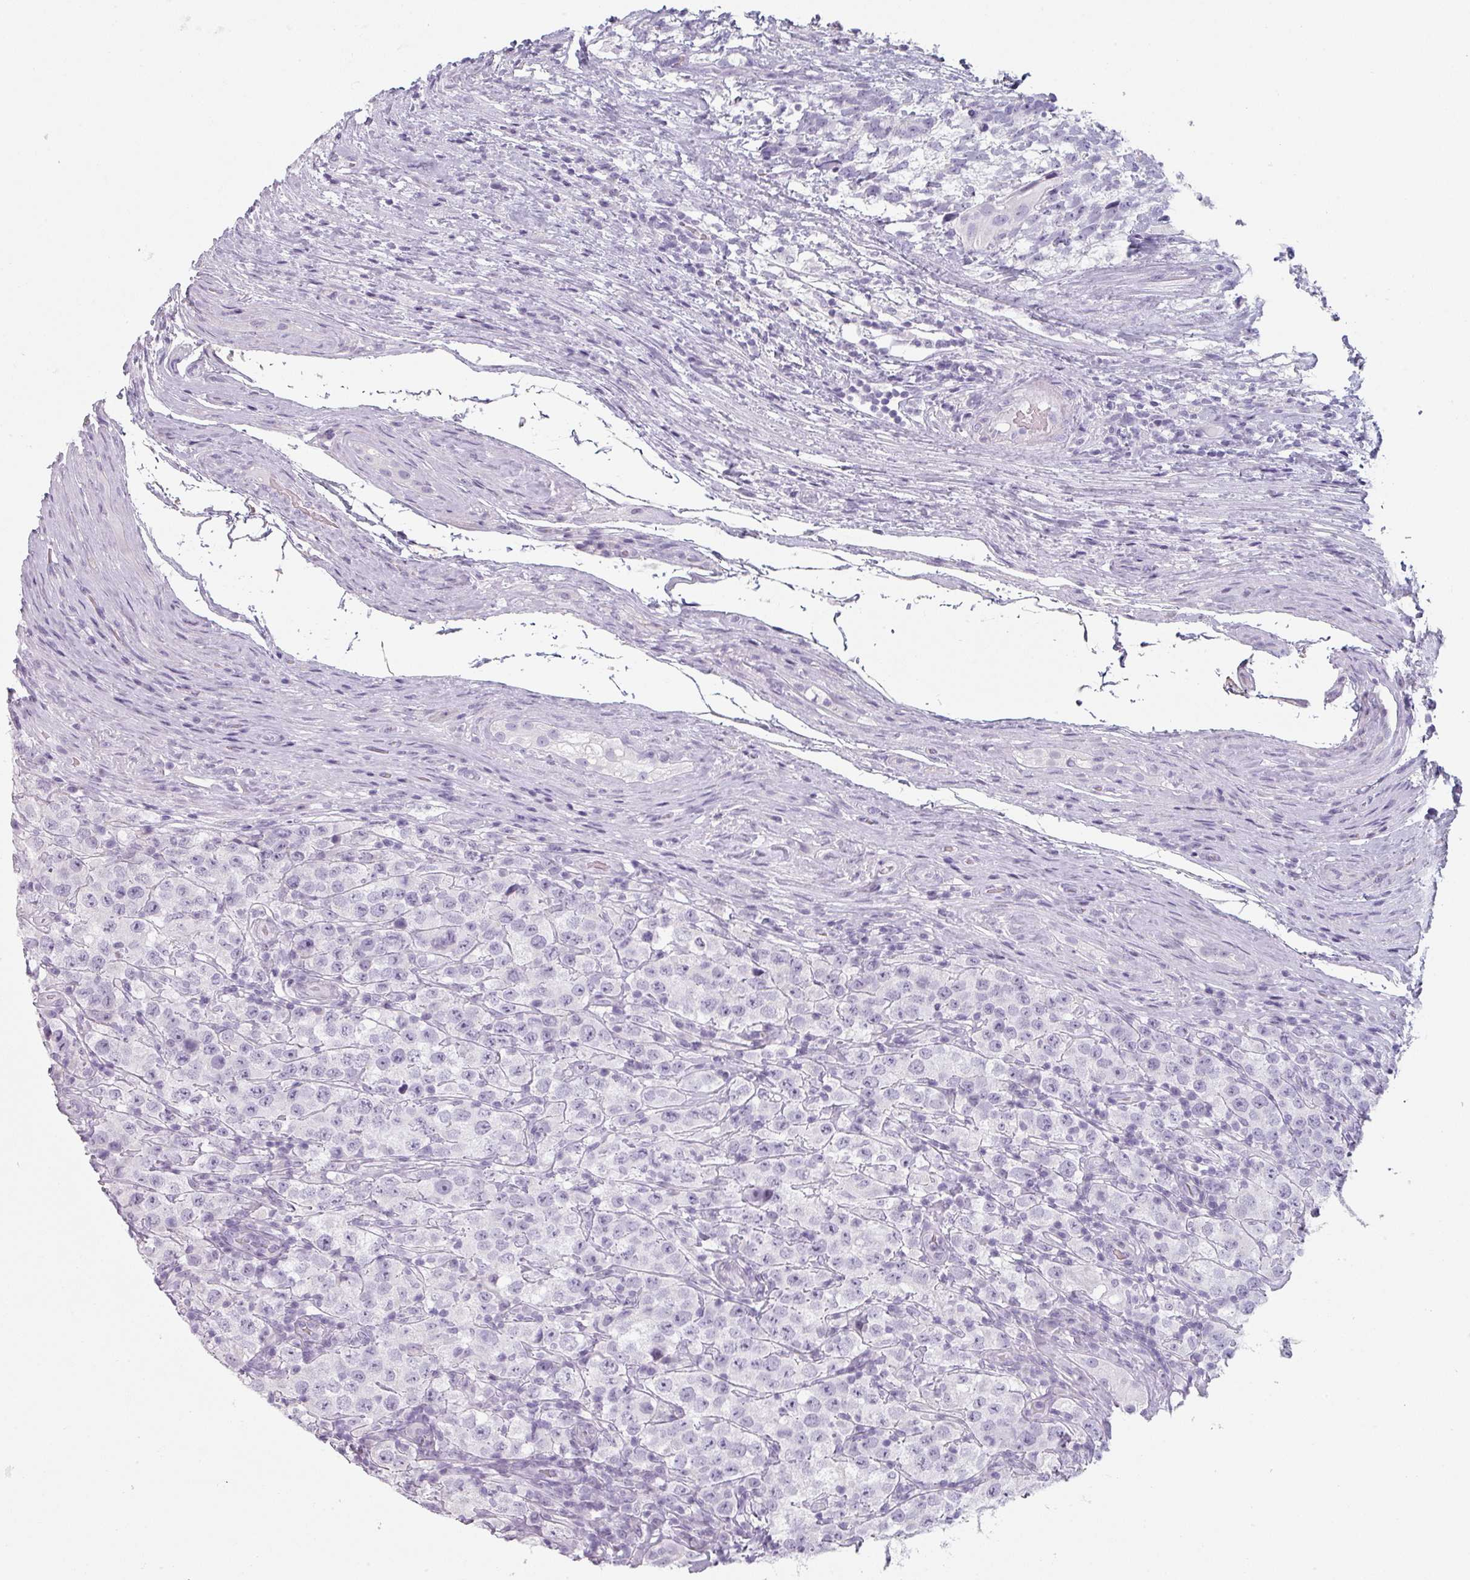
{"staining": {"intensity": "negative", "quantity": "none", "location": "none"}, "tissue": "testis cancer", "cell_type": "Tumor cells", "image_type": "cancer", "snomed": [{"axis": "morphology", "description": "Seminoma, NOS"}, {"axis": "morphology", "description": "Carcinoma, Embryonal, NOS"}, {"axis": "topography", "description": "Testis"}], "caption": "Immunohistochemistry (IHC) histopathology image of testis cancer (embryonal carcinoma) stained for a protein (brown), which displays no staining in tumor cells.", "gene": "SFTPA1", "patient": {"sex": "male", "age": 41}}